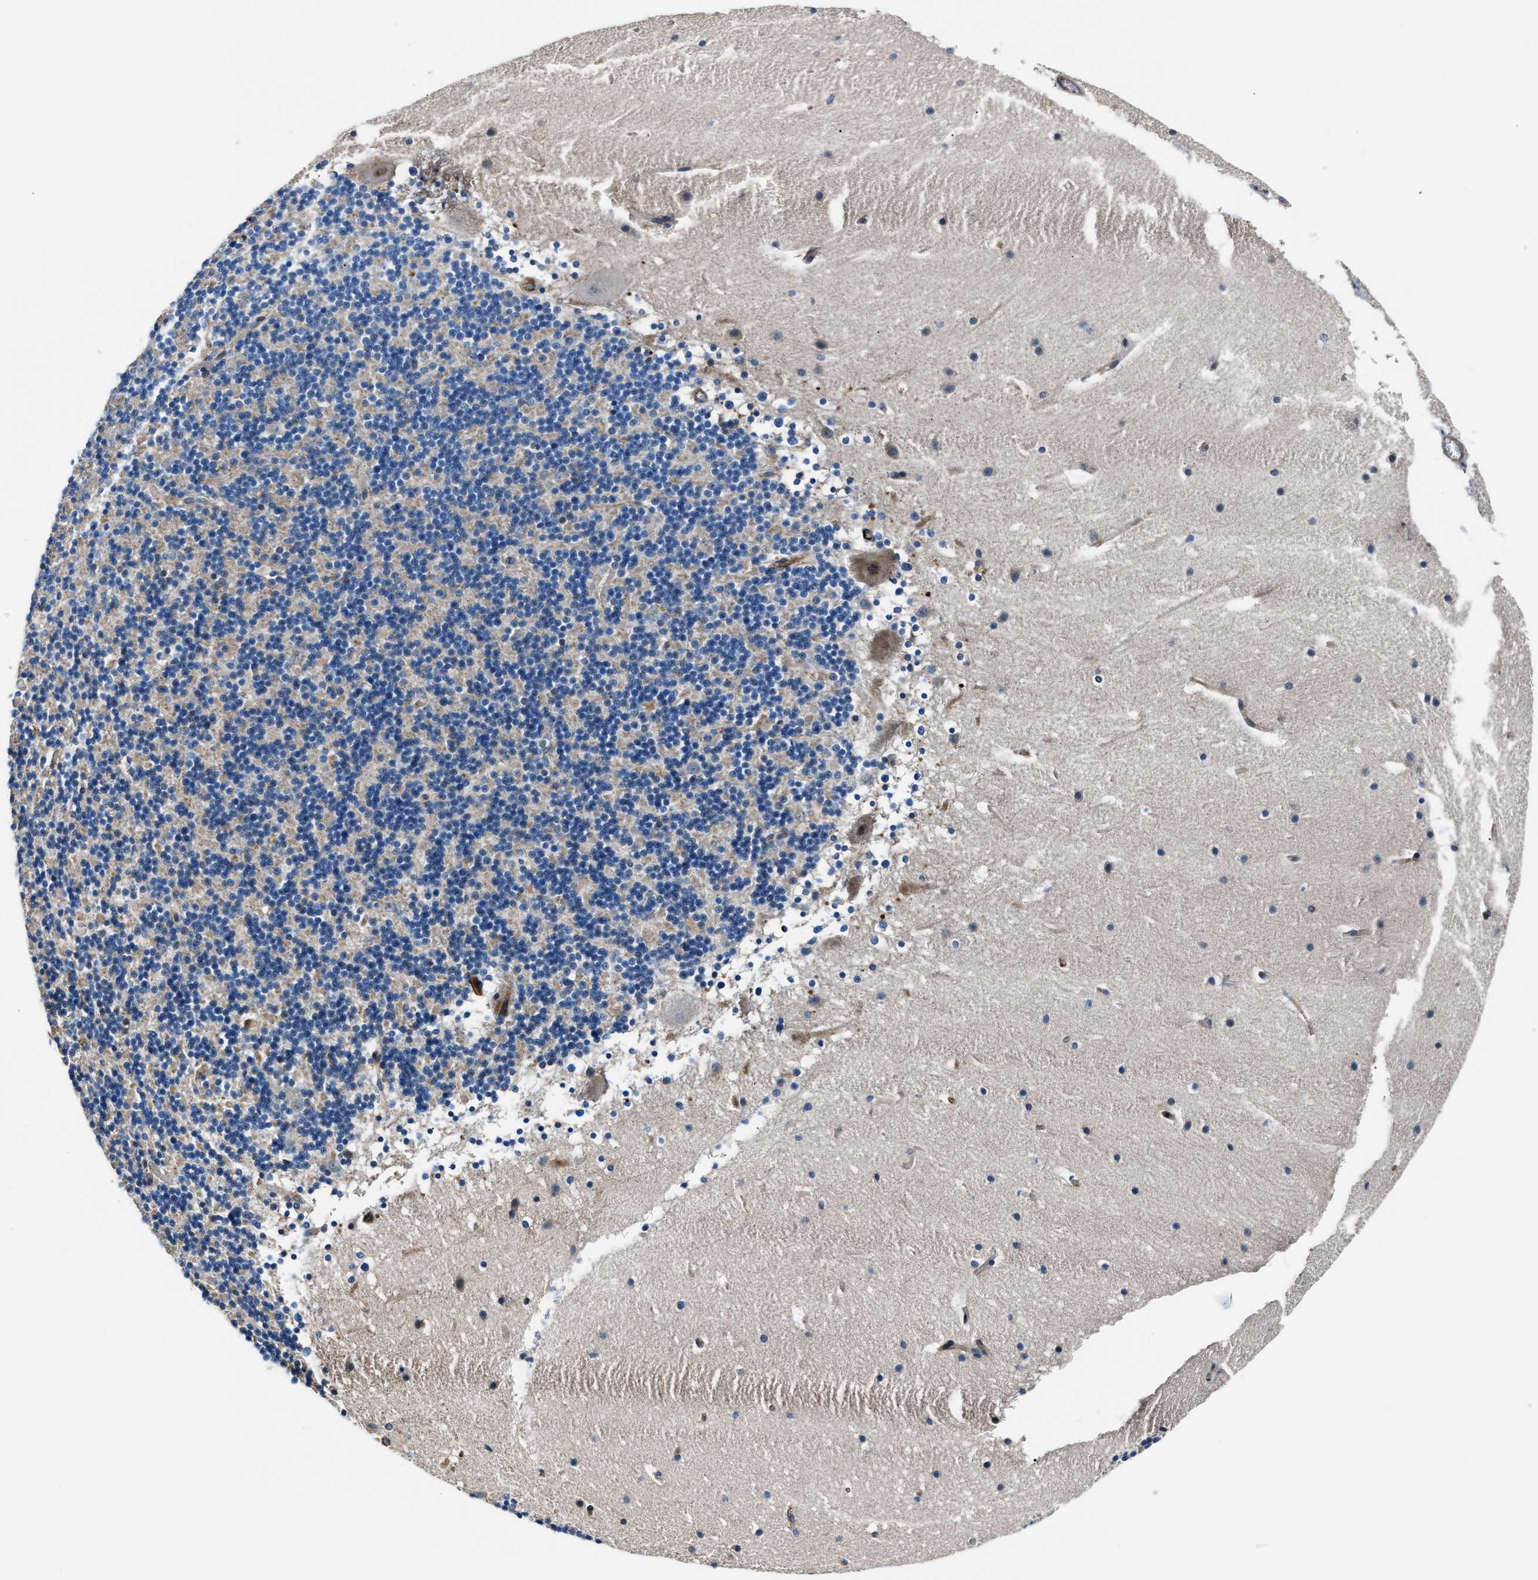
{"staining": {"intensity": "negative", "quantity": "none", "location": "none"}, "tissue": "cerebellum", "cell_type": "Cells in granular layer", "image_type": "normal", "snomed": [{"axis": "morphology", "description": "Normal tissue, NOS"}, {"axis": "topography", "description": "Cerebellum"}], "caption": "Immunohistochemical staining of unremarkable cerebellum reveals no significant staining in cells in granular layer.", "gene": "MPDZ", "patient": {"sex": "male", "age": 45}}